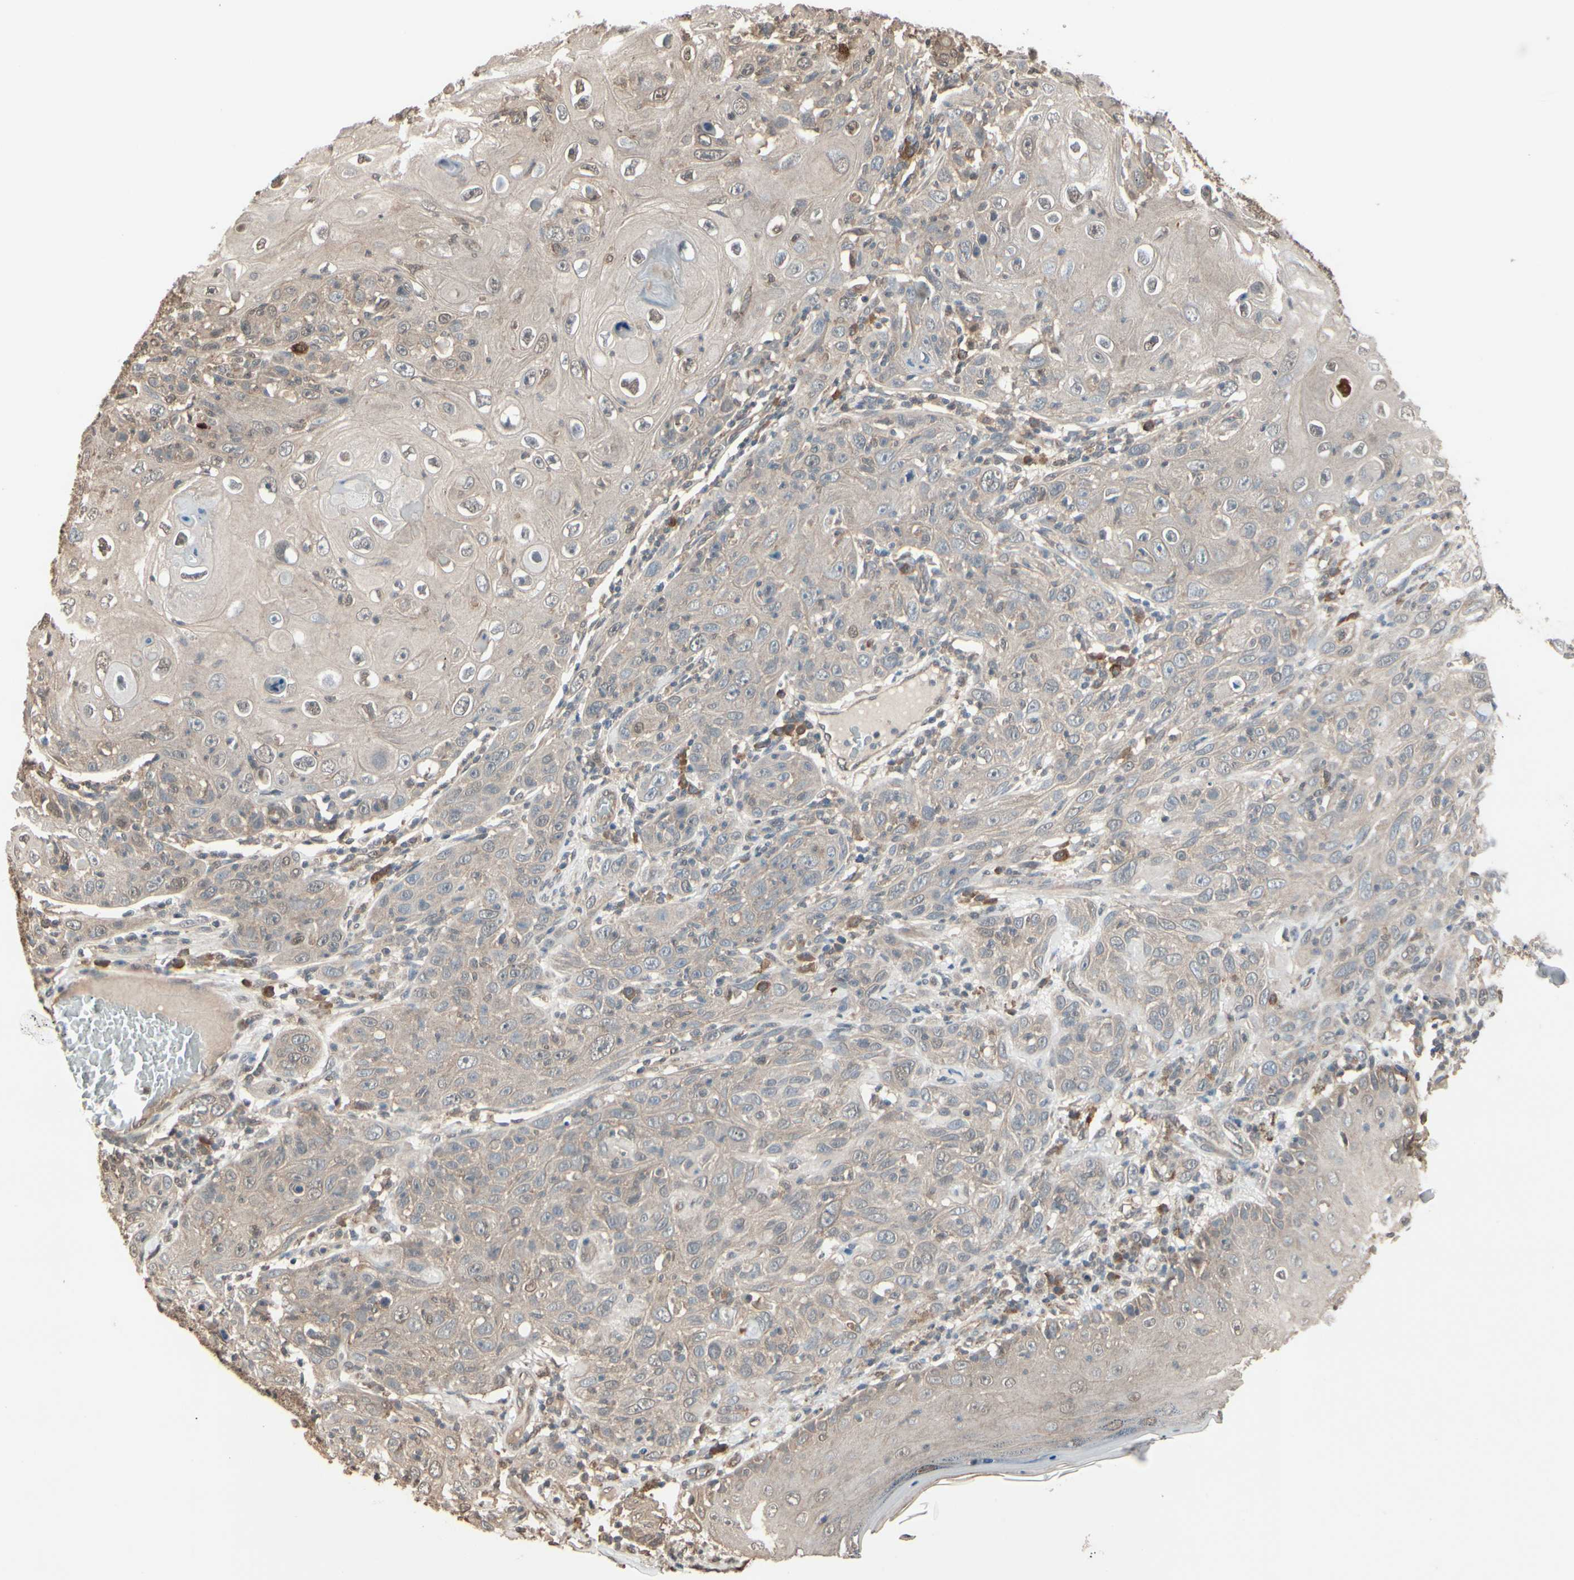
{"staining": {"intensity": "weak", "quantity": ">75%", "location": "cytoplasmic/membranous"}, "tissue": "skin cancer", "cell_type": "Tumor cells", "image_type": "cancer", "snomed": [{"axis": "morphology", "description": "Squamous cell carcinoma, NOS"}, {"axis": "topography", "description": "Skin"}], "caption": "Tumor cells reveal low levels of weak cytoplasmic/membranous positivity in approximately >75% of cells in human skin squamous cell carcinoma.", "gene": "PNPLA7", "patient": {"sex": "female", "age": 88}}